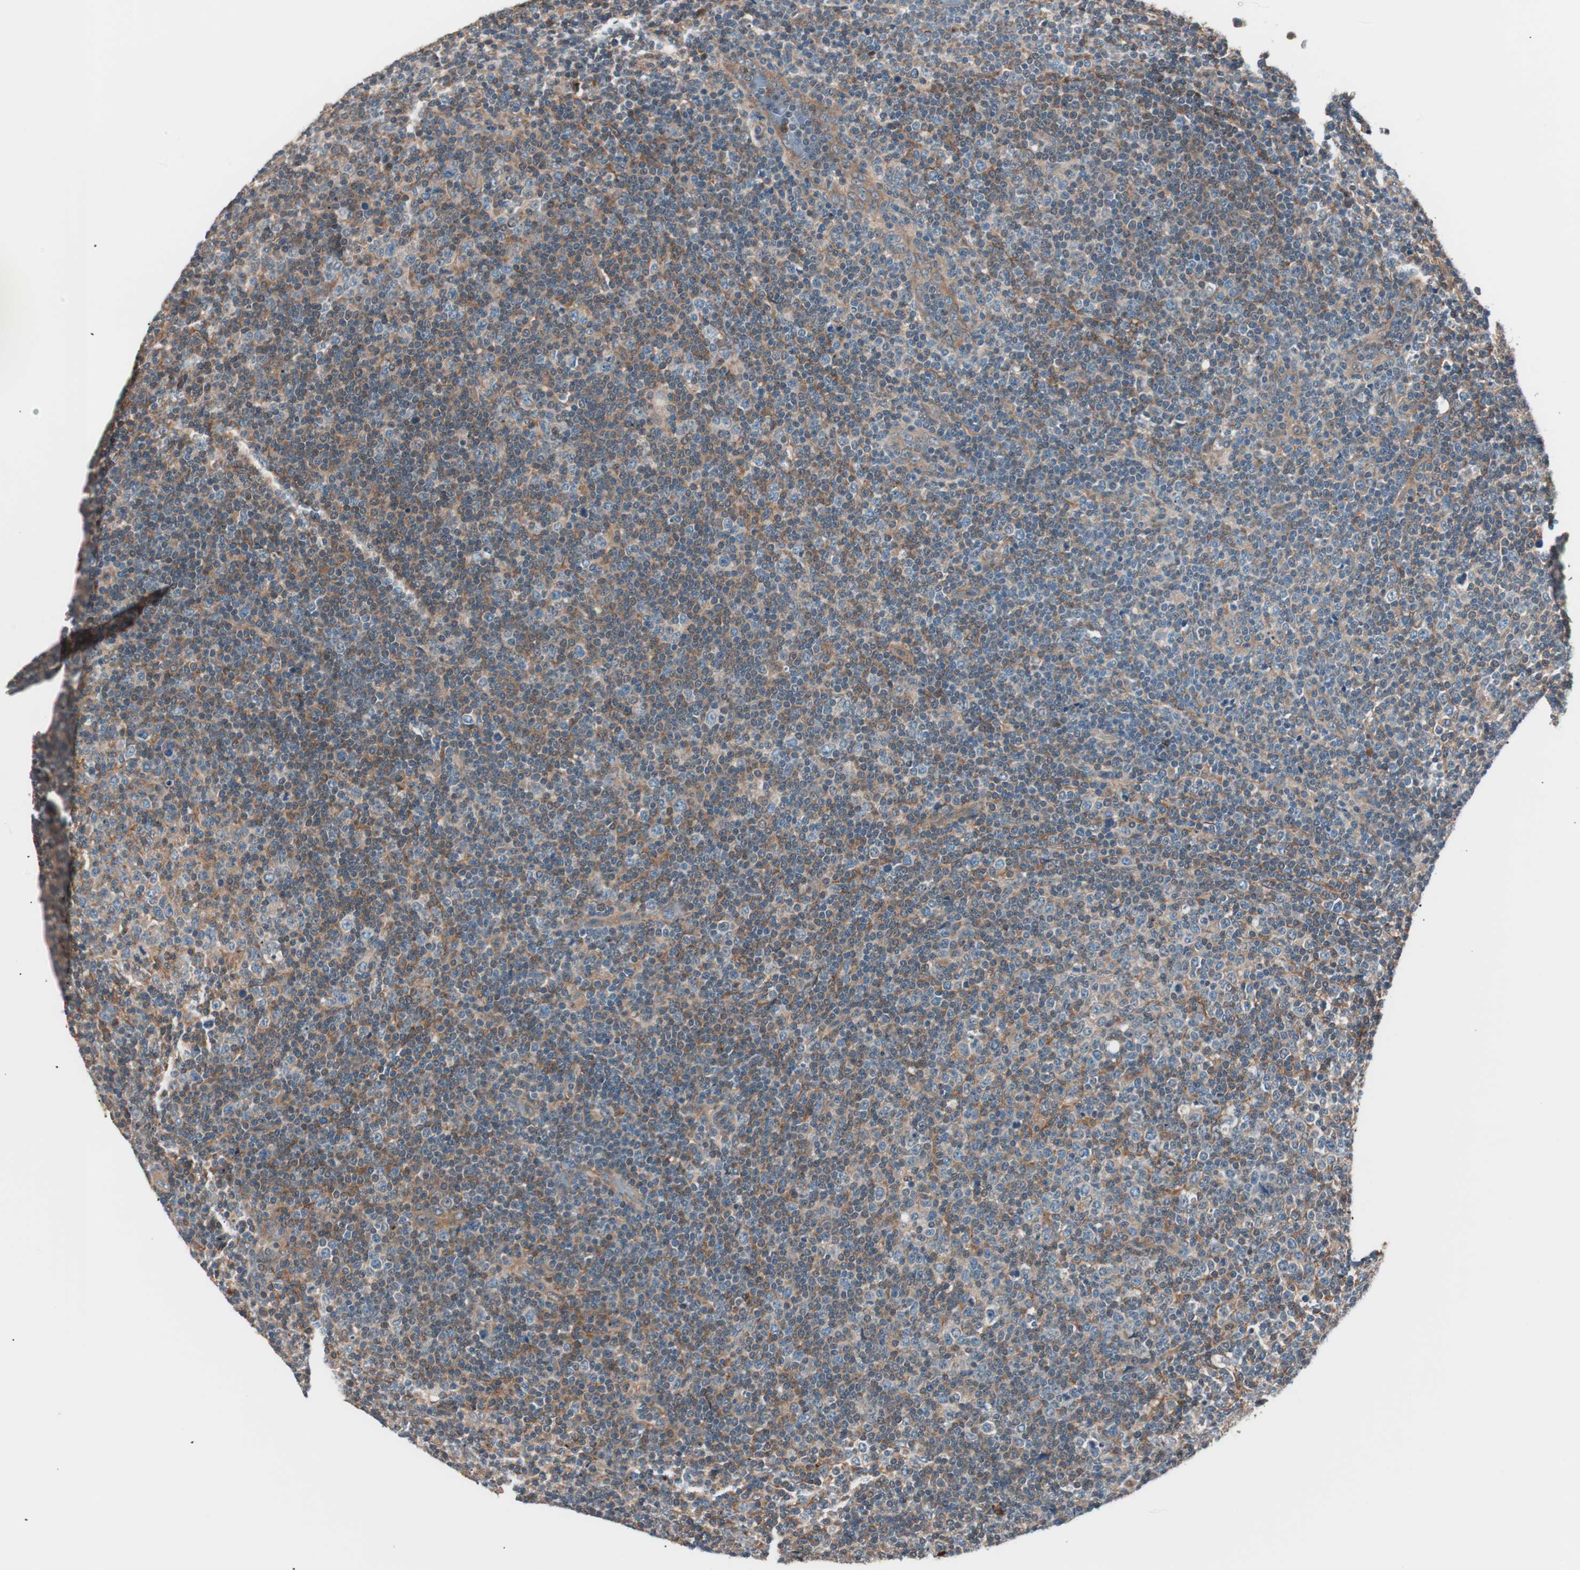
{"staining": {"intensity": "moderate", "quantity": ">75%", "location": "cytoplasmic/membranous"}, "tissue": "lymphoma", "cell_type": "Tumor cells", "image_type": "cancer", "snomed": [{"axis": "morphology", "description": "Malignant lymphoma, non-Hodgkin's type, Low grade"}, {"axis": "topography", "description": "Lymph node"}], "caption": "A medium amount of moderate cytoplasmic/membranous staining is appreciated in approximately >75% of tumor cells in lymphoma tissue.", "gene": "TSG101", "patient": {"sex": "male", "age": 70}}